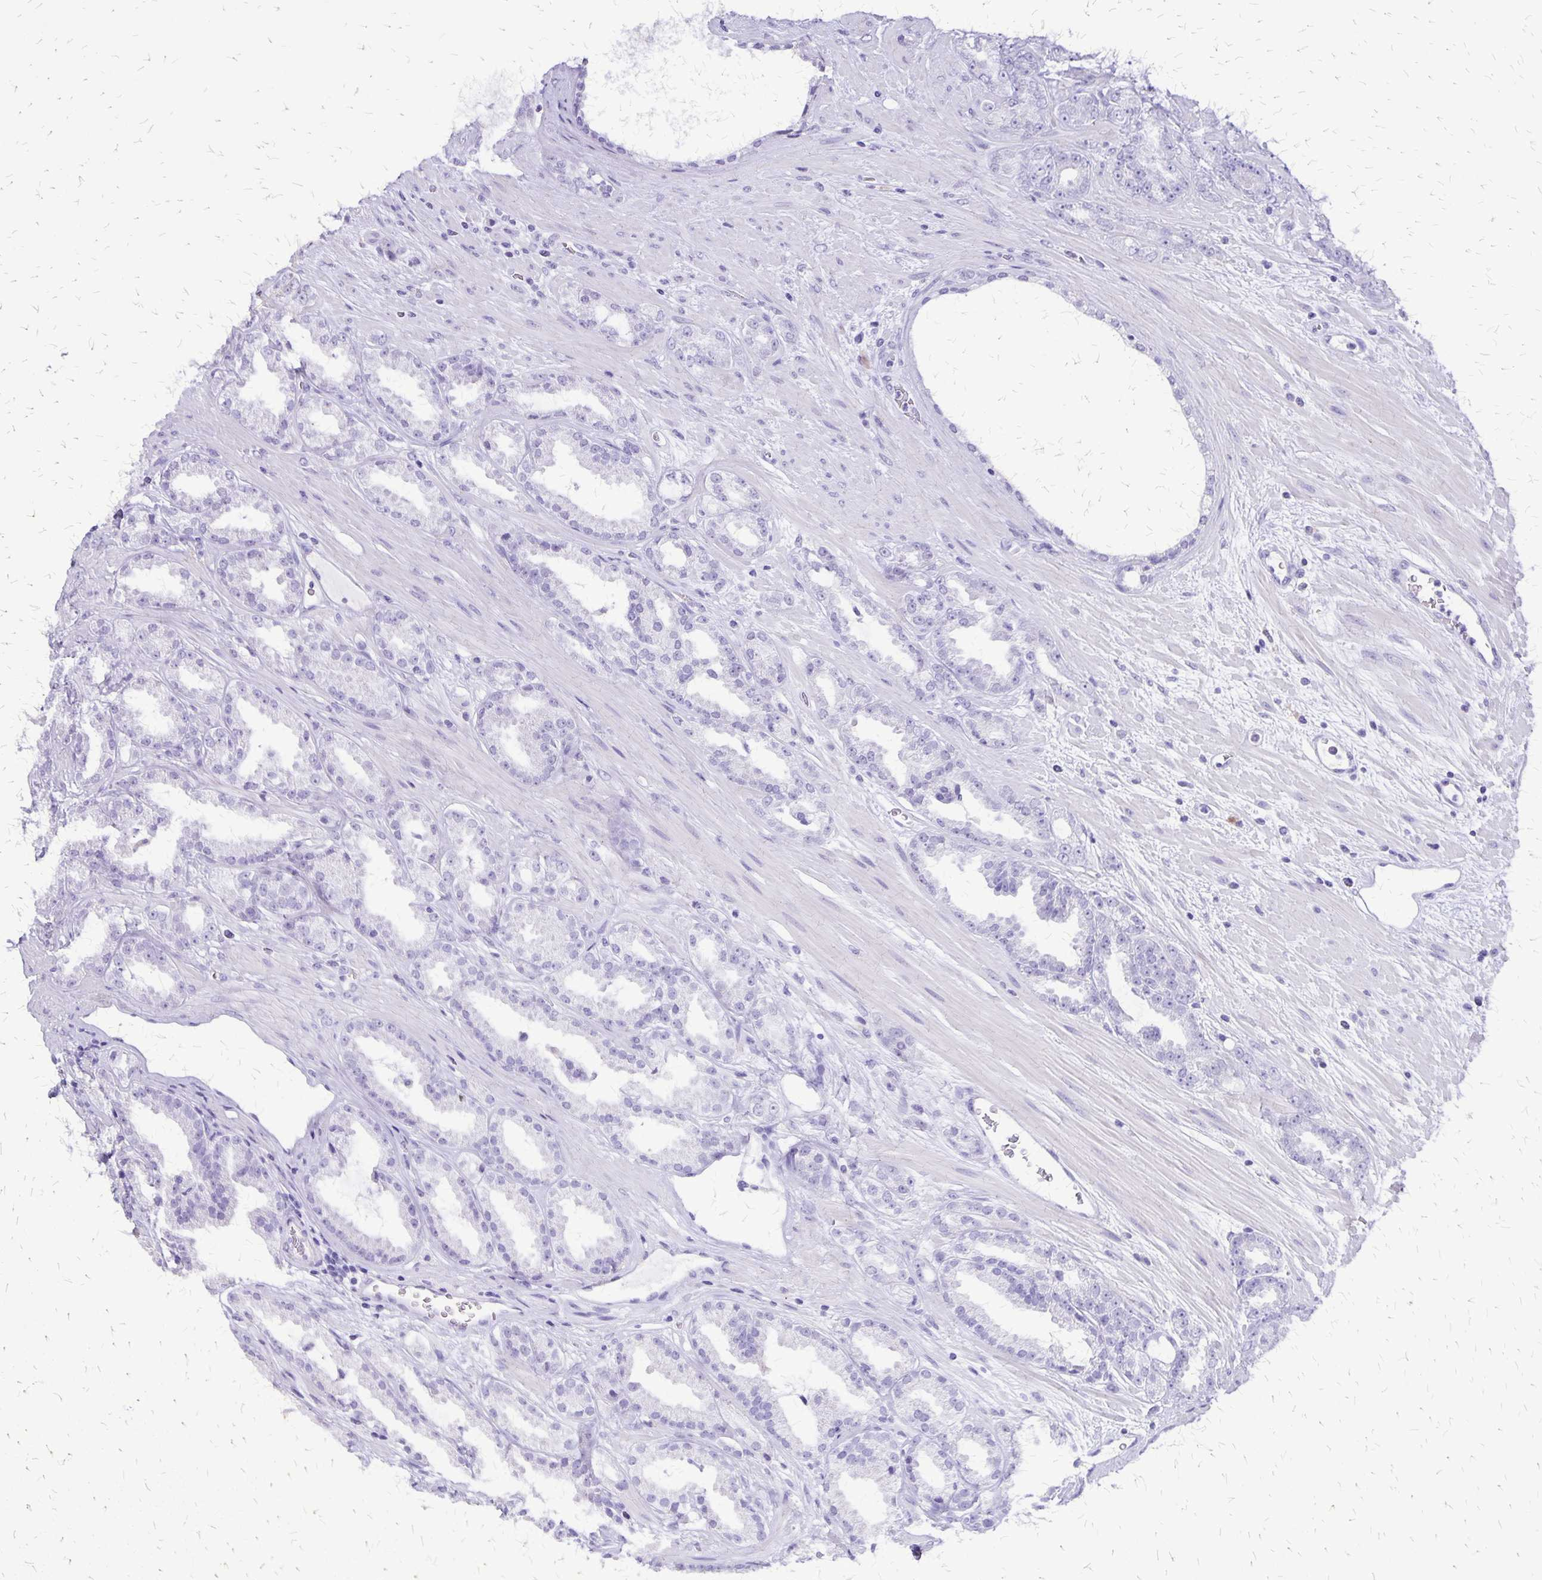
{"staining": {"intensity": "negative", "quantity": "none", "location": "none"}, "tissue": "prostate cancer", "cell_type": "Tumor cells", "image_type": "cancer", "snomed": [{"axis": "morphology", "description": "Adenocarcinoma, Low grade"}, {"axis": "topography", "description": "Prostate"}], "caption": "Prostate cancer stained for a protein using immunohistochemistry shows no expression tumor cells.", "gene": "SLC13A2", "patient": {"sex": "male", "age": 61}}